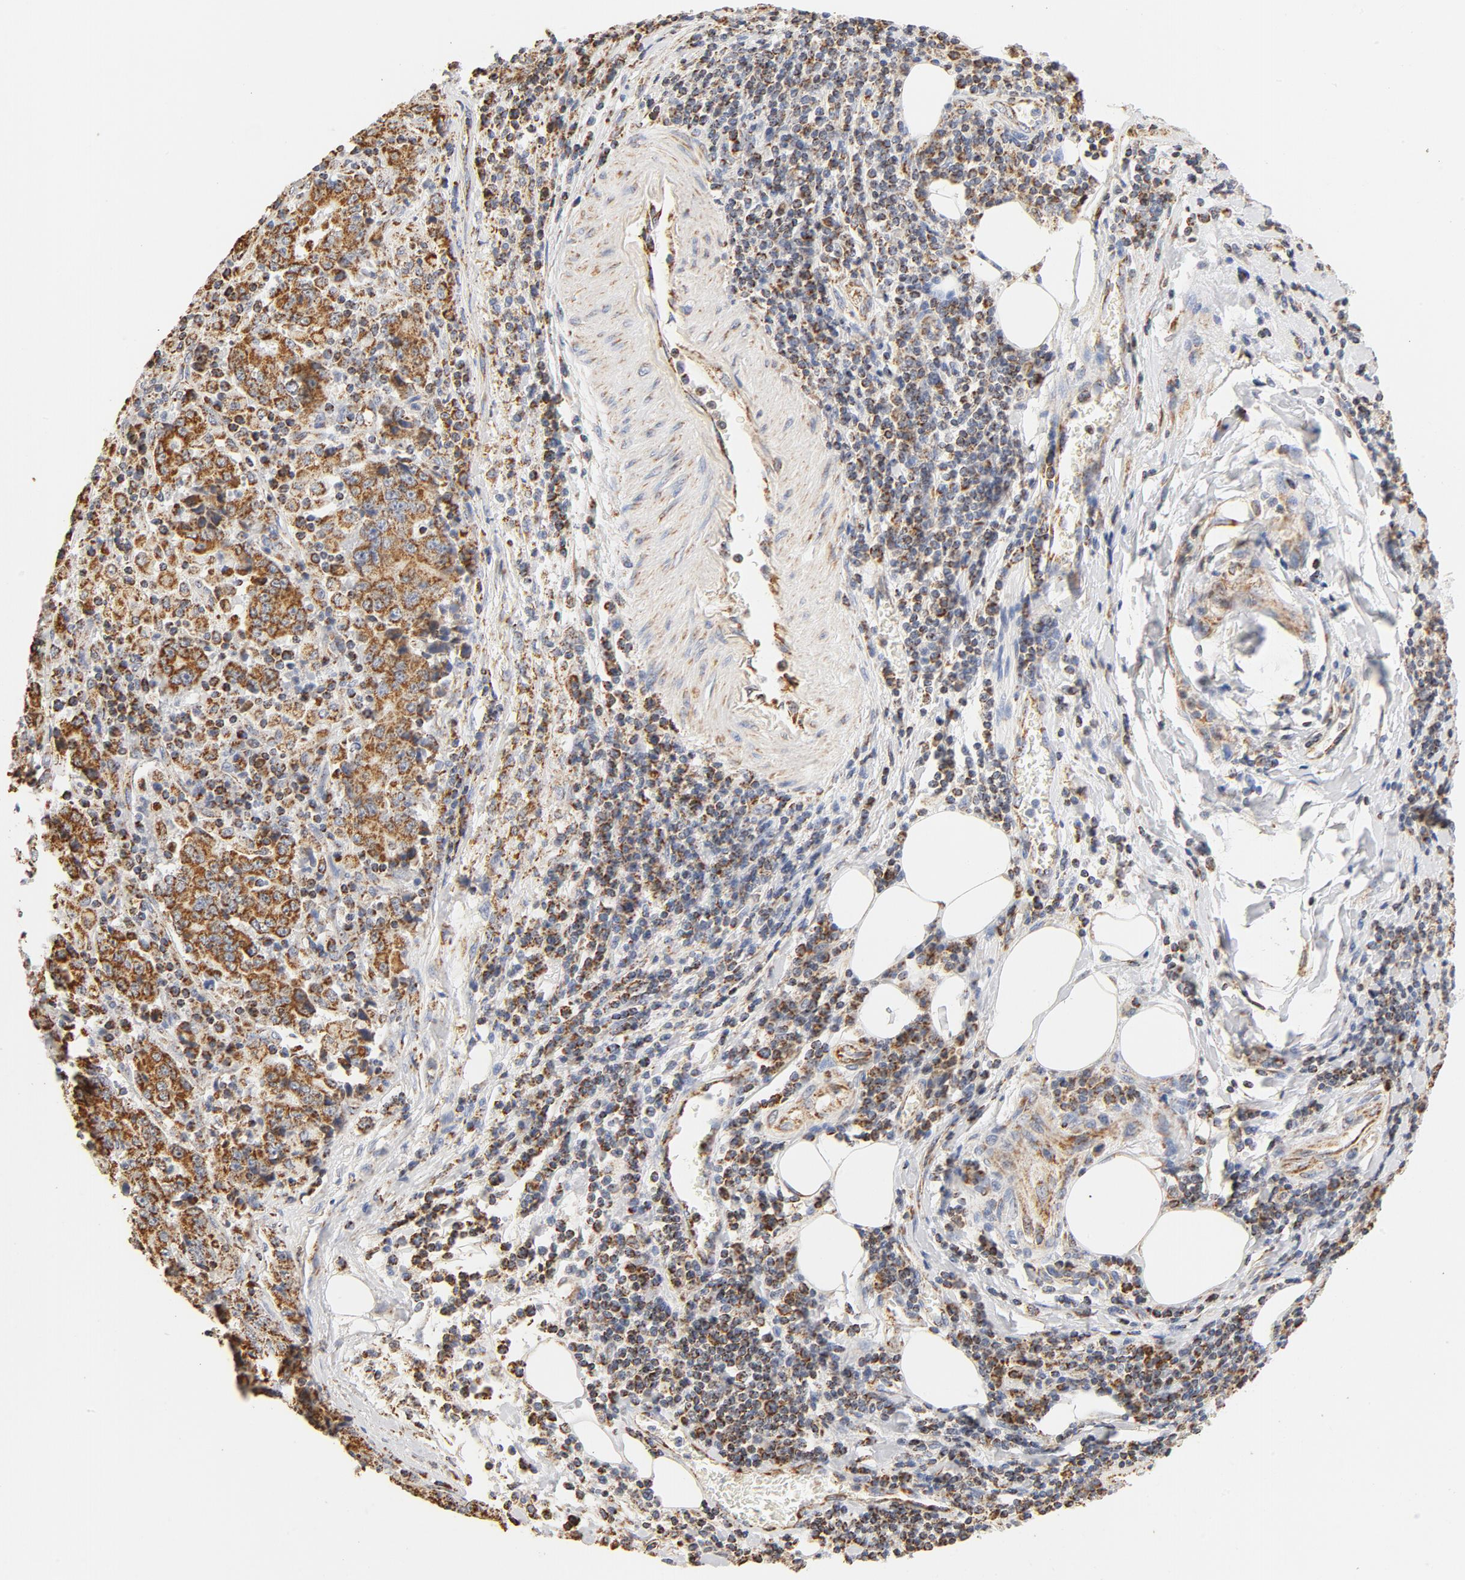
{"staining": {"intensity": "moderate", "quantity": ">75%", "location": "cytoplasmic/membranous"}, "tissue": "stomach cancer", "cell_type": "Tumor cells", "image_type": "cancer", "snomed": [{"axis": "morphology", "description": "Normal tissue, NOS"}, {"axis": "morphology", "description": "Adenocarcinoma, NOS"}, {"axis": "topography", "description": "Stomach, upper"}, {"axis": "topography", "description": "Stomach"}], "caption": "Immunohistochemistry micrograph of neoplastic tissue: human adenocarcinoma (stomach) stained using IHC reveals medium levels of moderate protein expression localized specifically in the cytoplasmic/membranous of tumor cells, appearing as a cytoplasmic/membranous brown color.", "gene": "COX4I1", "patient": {"sex": "male", "age": 59}}